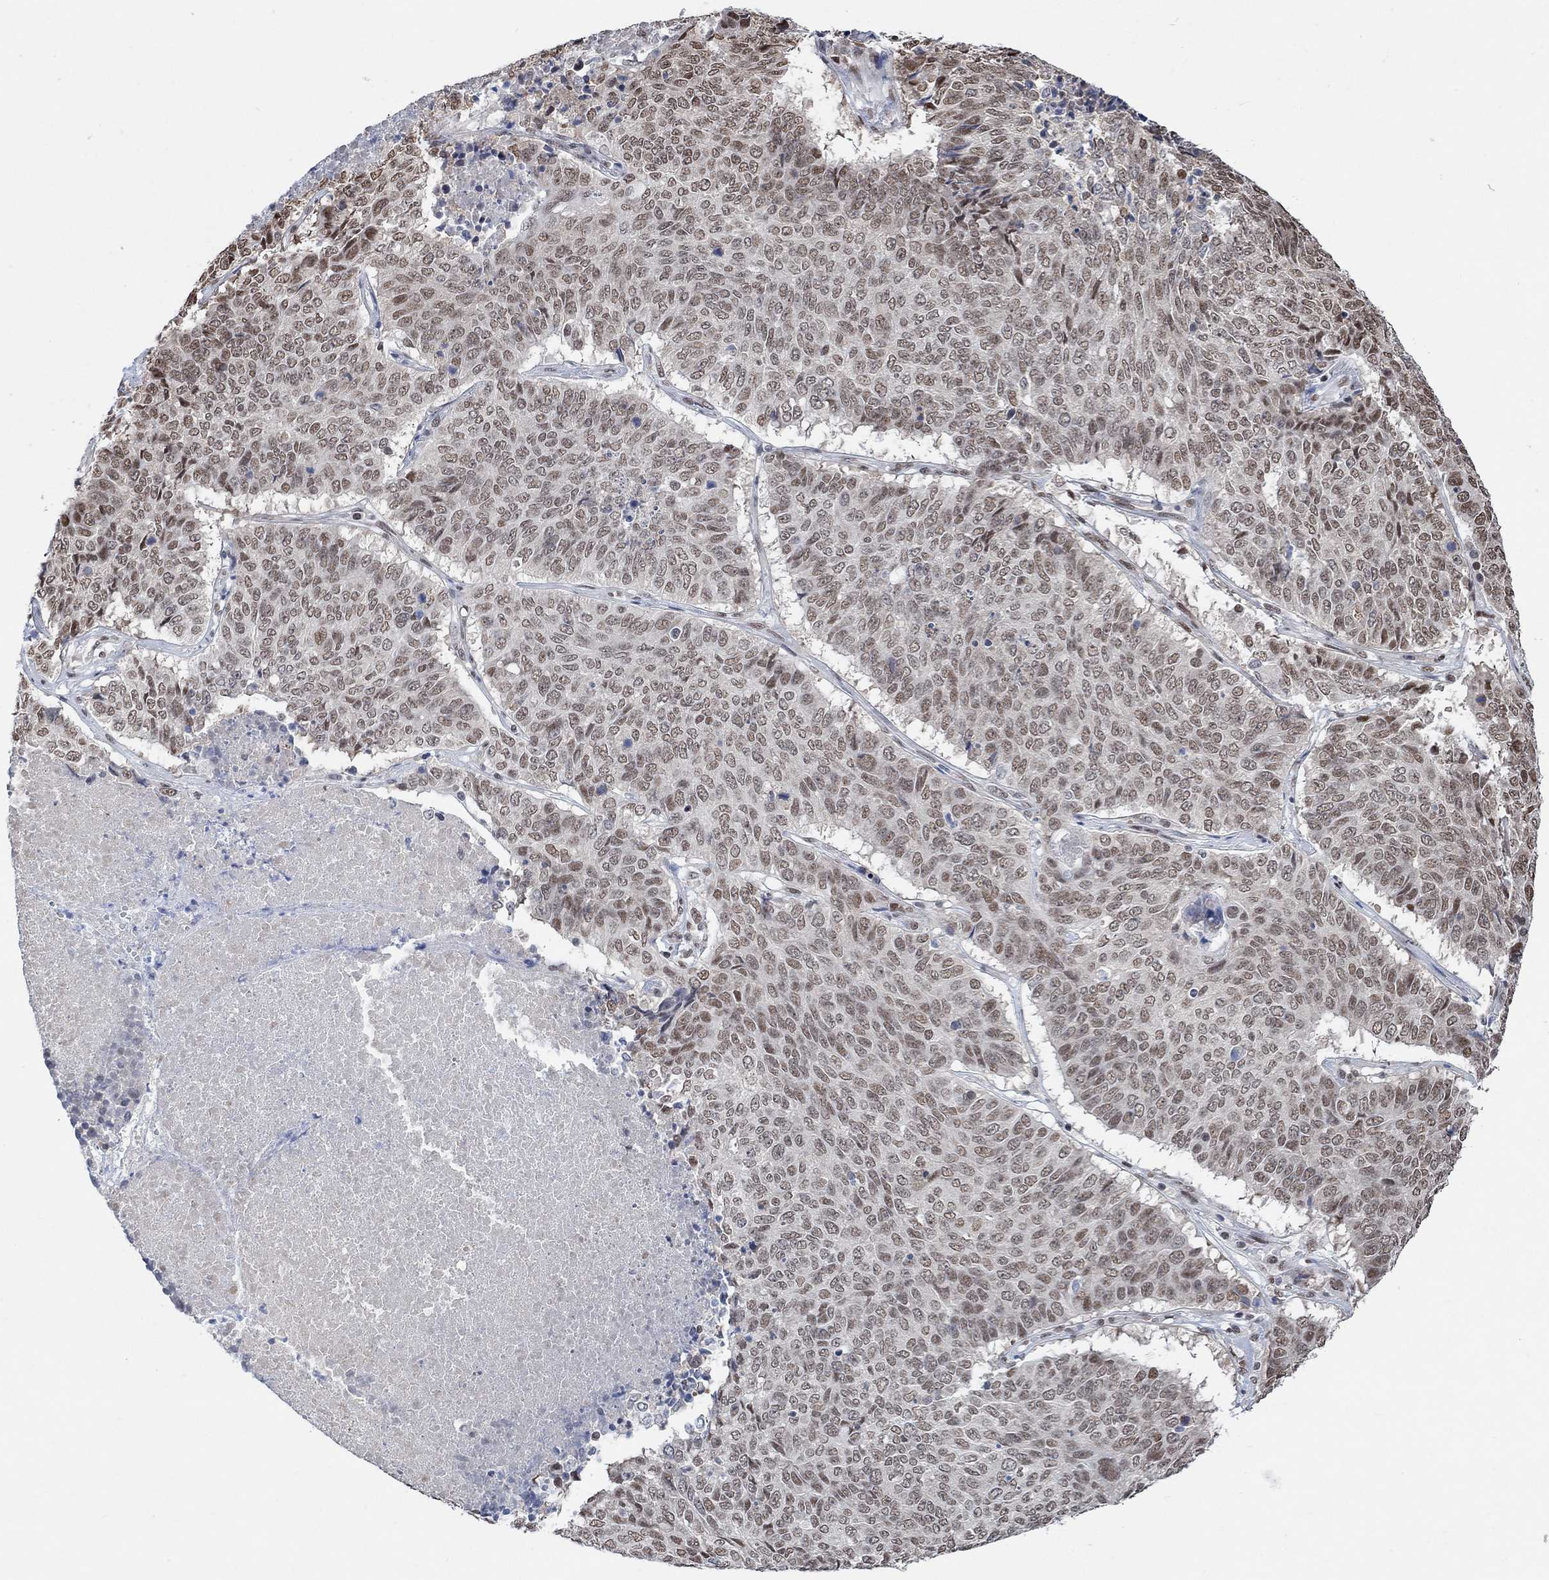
{"staining": {"intensity": "moderate", "quantity": "25%-75%", "location": "nuclear"}, "tissue": "lung cancer", "cell_type": "Tumor cells", "image_type": "cancer", "snomed": [{"axis": "morphology", "description": "Squamous cell carcinoma, NOS"}, {"axis": "topography", "description": "Lung"}], "caption": "Protein expression analysis of human lung squamous cell carcinoma reveals moderate nuclear staining in about 25%-75% of tumor cells.", "gene": "USP39", "patient": {"sex": "male", "age": 64}}